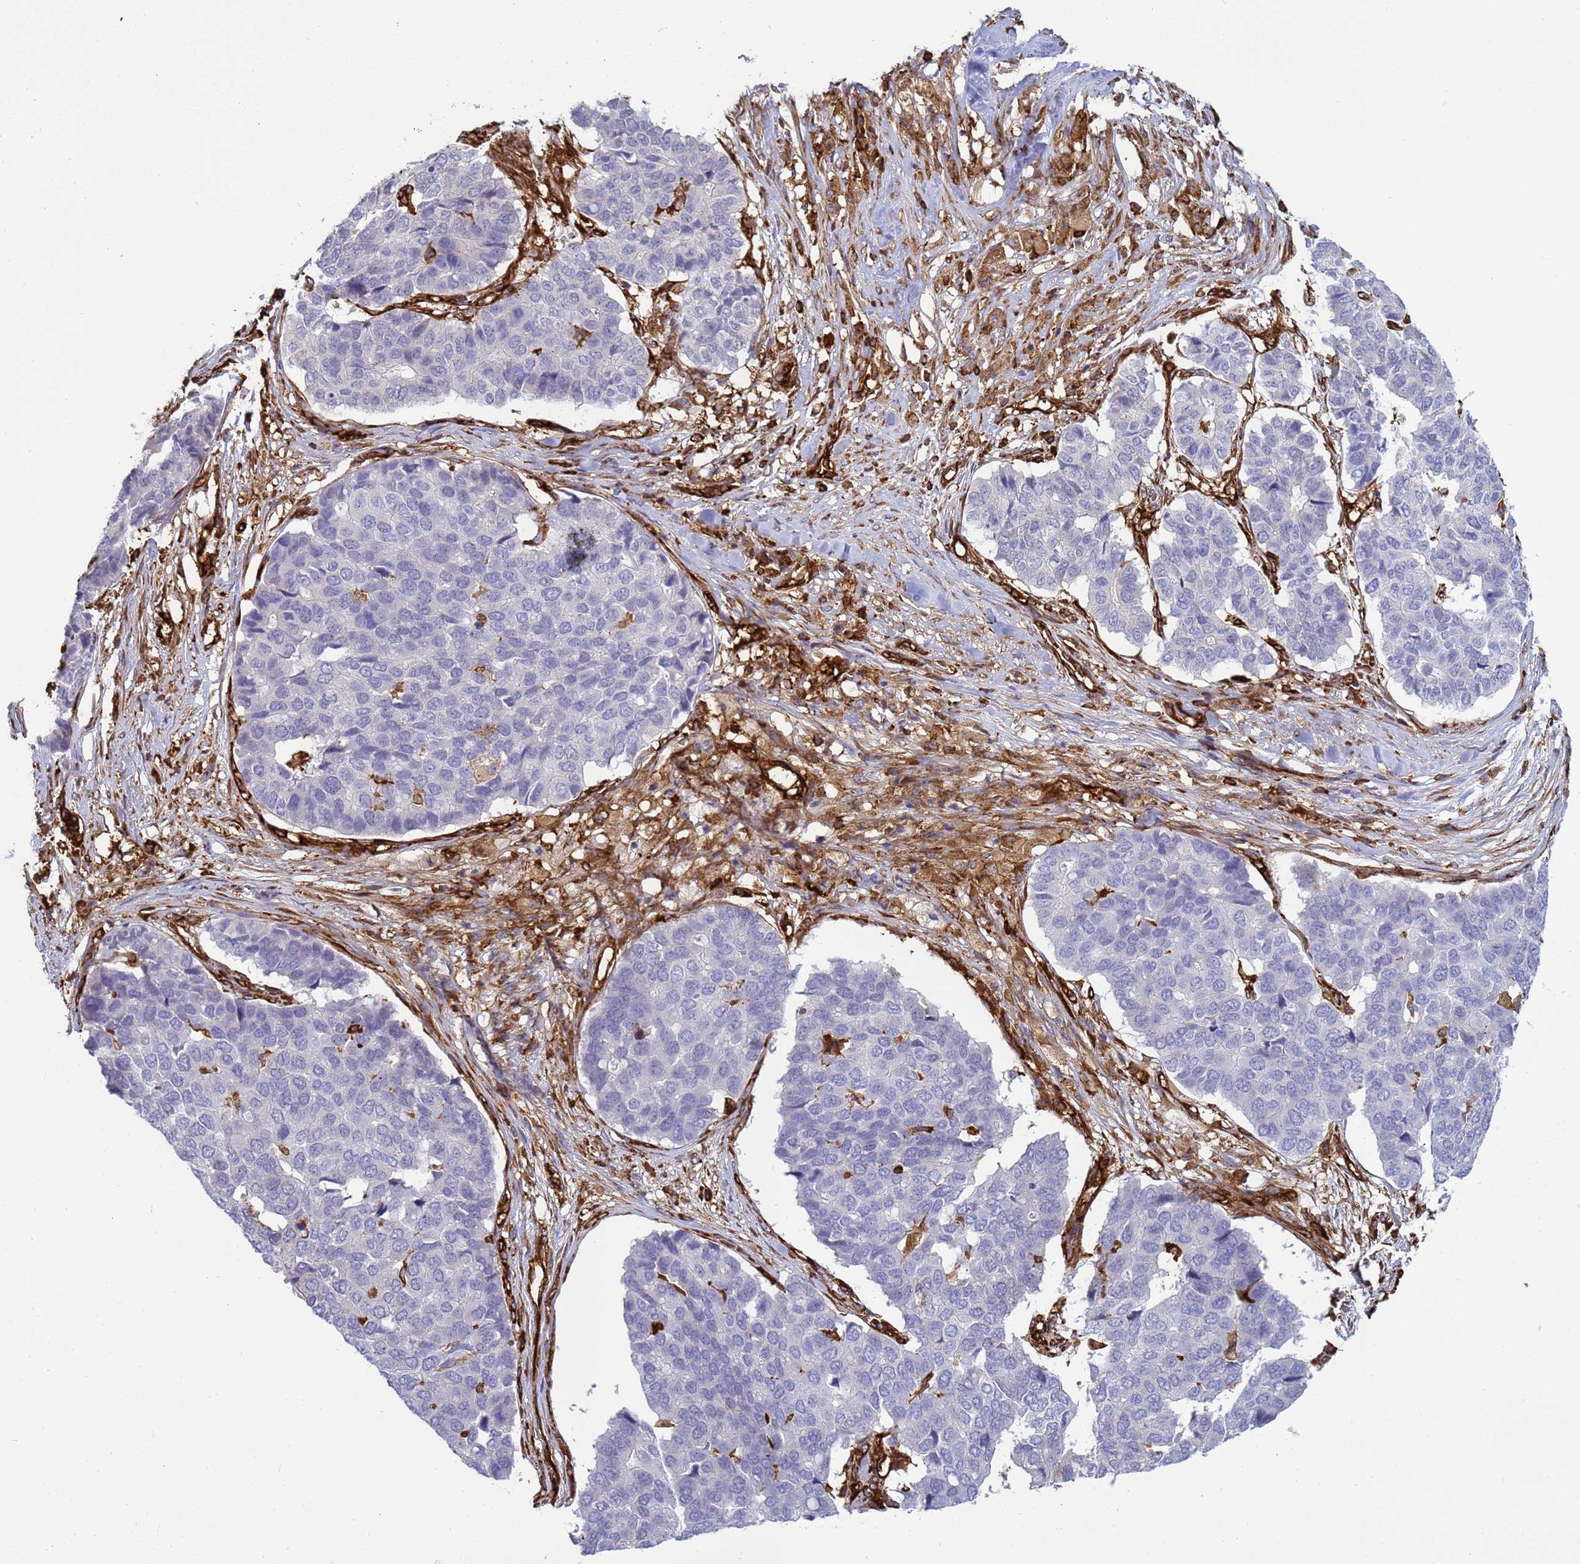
{"staining": {"intensity": "negative", "quantity": "none", "location": "none"}, "tissue": "pancreatic cancer", "cell_type": "Tumor cells", "image_type": "cancer", "snomed": [{"axis": "morphology", "description": "Adenocarcinoma, NOS"}, {"axis": "topography", "description": "Pancreas"}], "caption": "Tumor cells are negative for brown protein staining in pancreatic cancer.", "gene": "ZBTB8OS", "patient": {"sex": "male", "age": 50}}